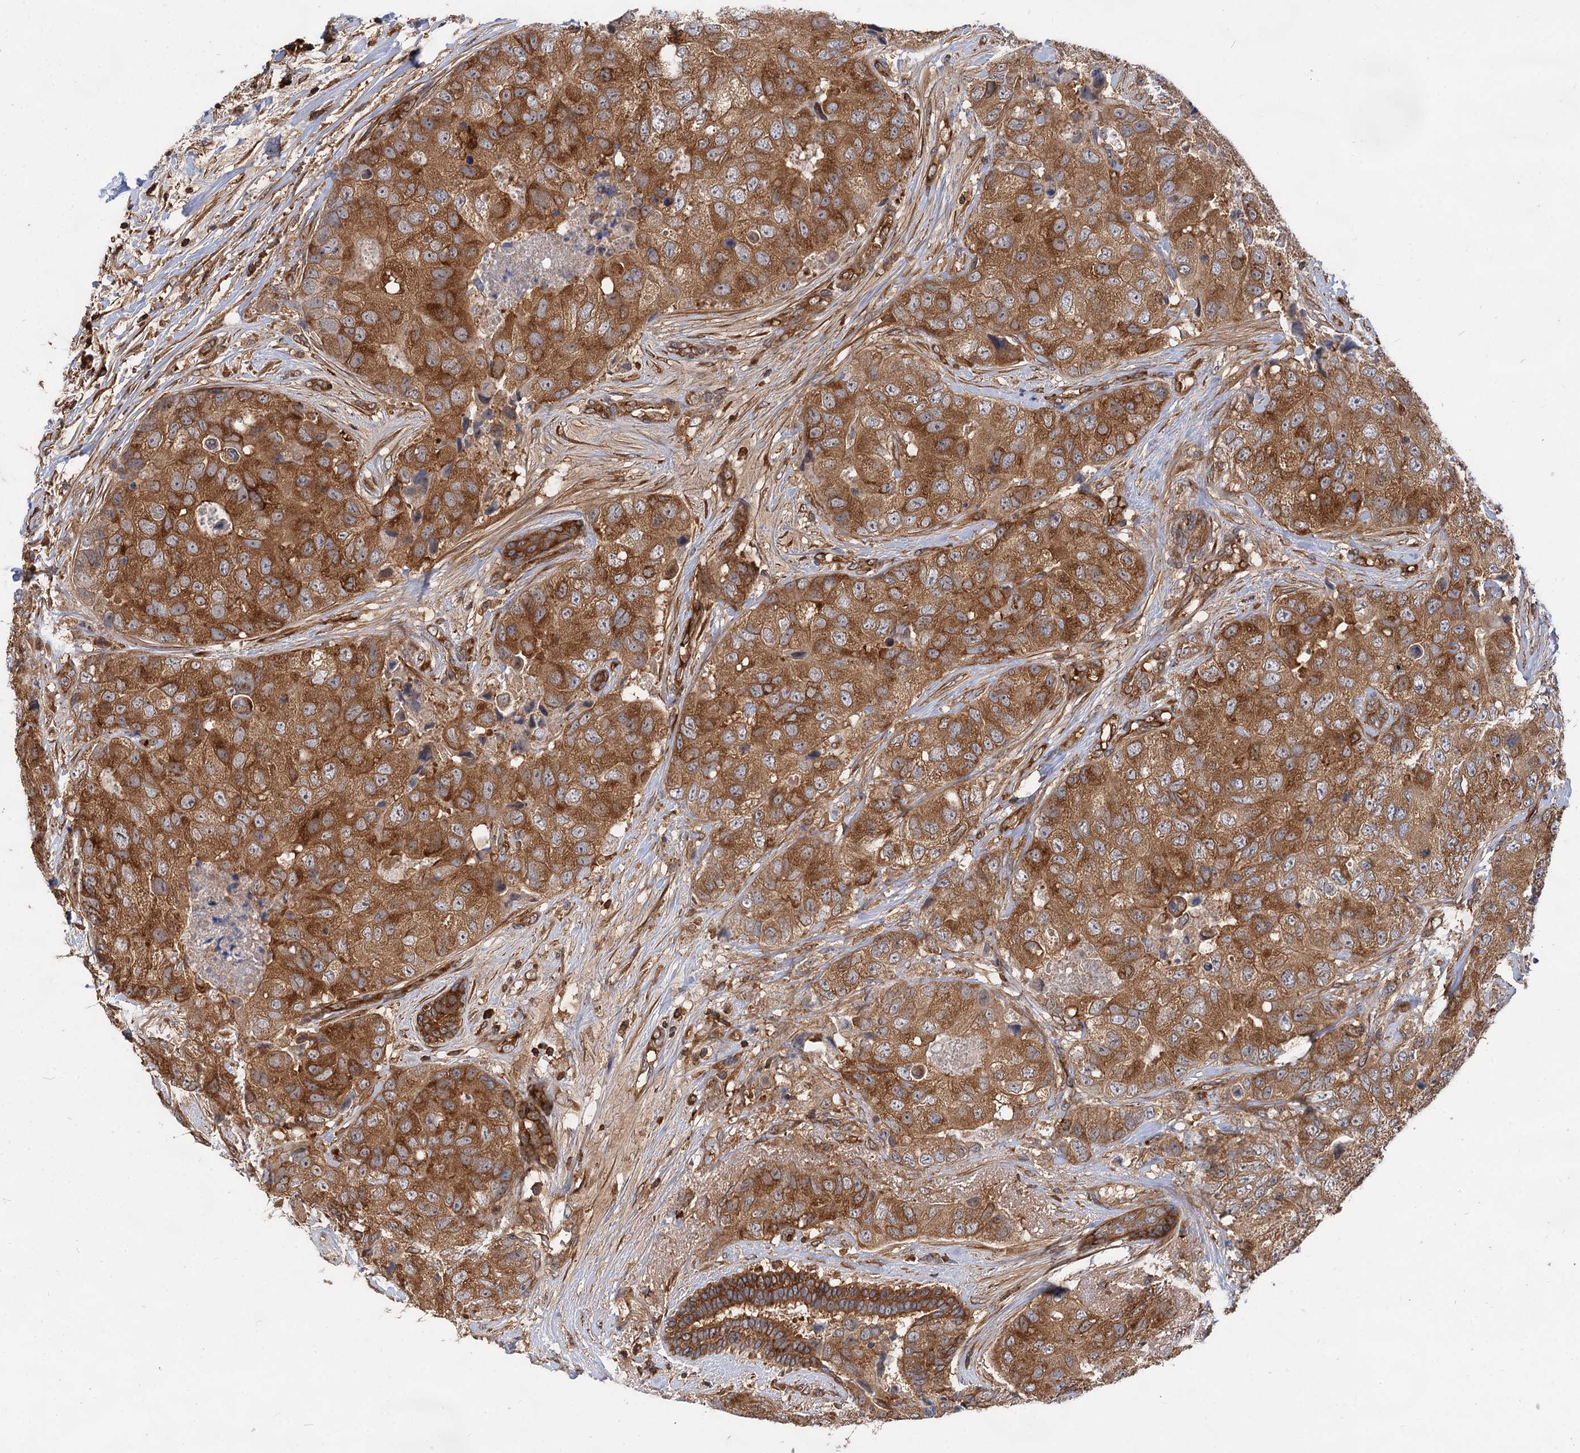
{"staining": {"intensity": "moderate", "quantity": ">75%", "location": "cytoplasmic/membranous"}, "tissue": "breast cancer", "cell_type": "Tumor cells", "image_type": "cancer", "snomed": [{"axis": "morphology", "description": "Duct carcinoma"}, {"axis": "topography", "description": "Breast"}], "caption": "The histopathology image shows a brown stain indicating the presence of a protein in the cytoplasmic/membranous of tumor cells in intraductal carcinoma (breast).", "gene": "PACS1", "patient": {"sex": "female", "age": 62}}